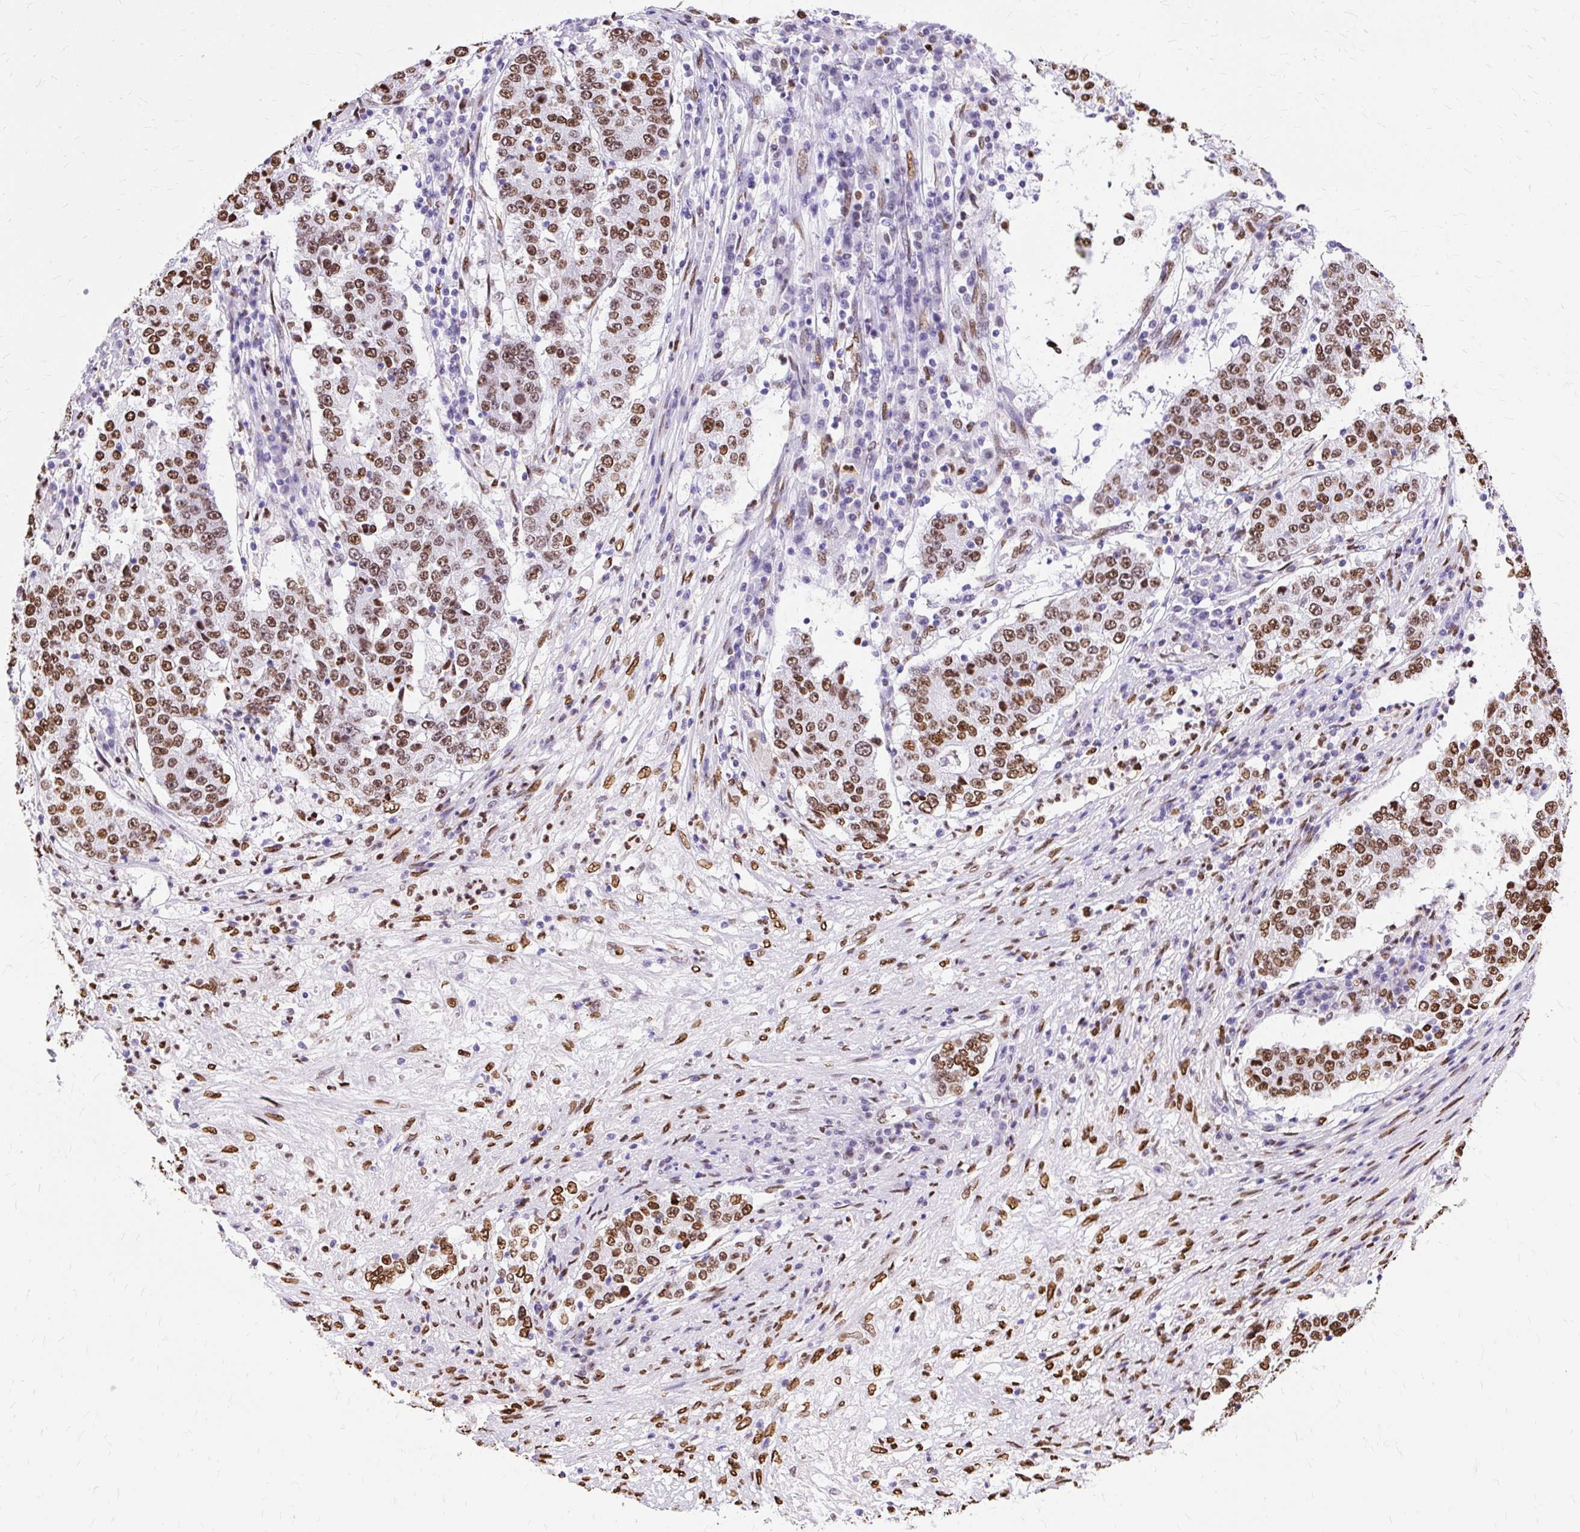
{"staining": {"intensity": "moderate", "quantity": ">75%", "location": "nuclear"}, "tissue": "stomach cancer", "cell_type": "Tumor cells", "image_type": "cancer", "snomed": [{"axis": "morphology", "description": "Adenocarcinoma, NOS"}, {"axis": "topography", "description": "Stomach"}], "caption": "High-power microscopy captured an immunohistochemistry micrograph of adenocarcinoma (stomach), revealing moderate nuclear staining in approximately >75% of tumor cells. (Brightfield microscopy of DAB IHC at high magnification).", "gene": "TMEM184C", "patient": {"sex": "male", "age": 59}}